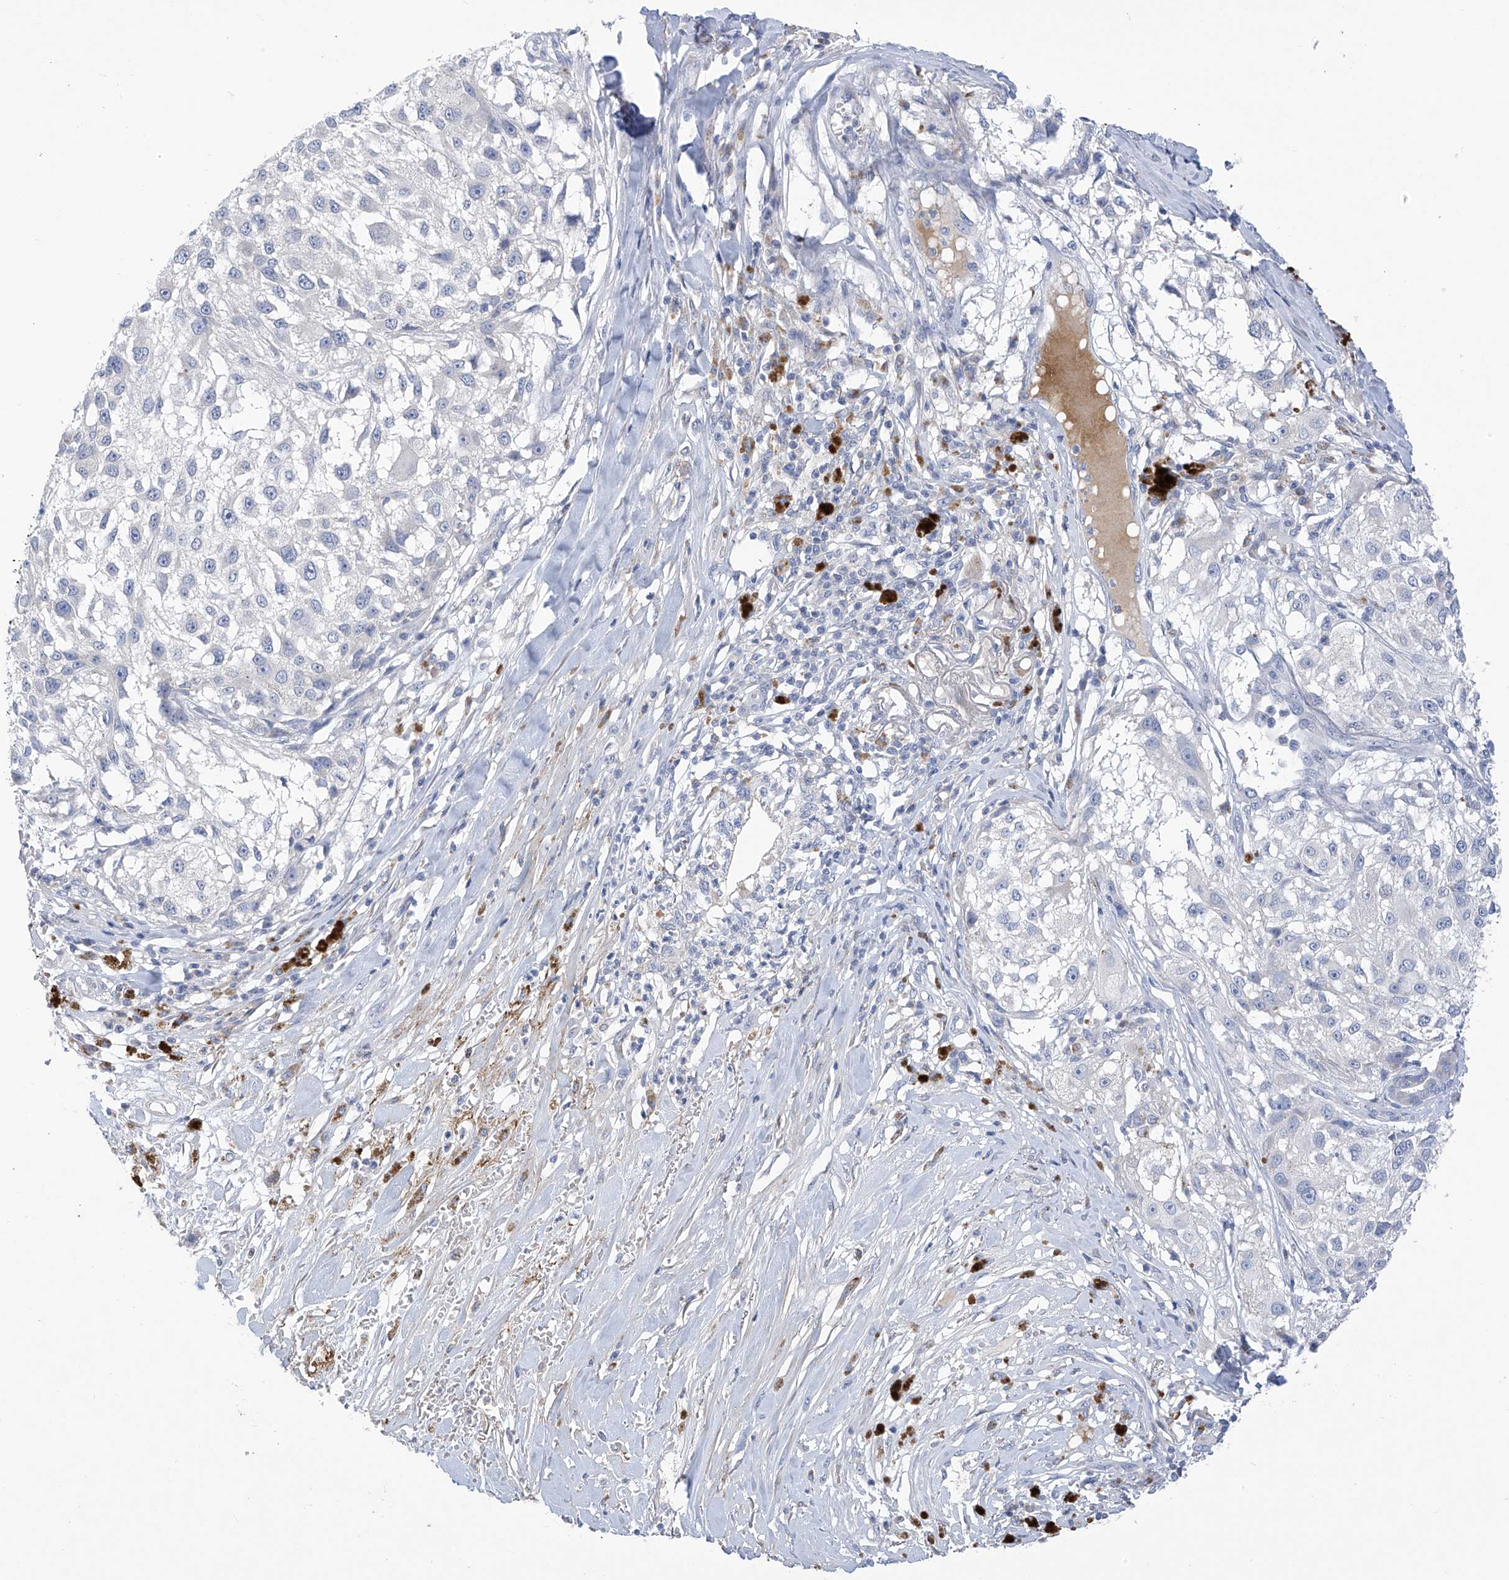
{"staining": {"intensity": "negative", "quantity": "none", "location": "none"}, "tissue": "melanoma", "cell_type": "Tumor cells", "image_type": "cancer", "snomed": [{"axis": "morphology", "description": "Necrosis, NOS"}, {"axis": "morphology", "description": "Malignant melanoma, NOS"}, {"axis": "topography", "description": "Skin"}], "caption": "The immunohistochemistry (IHC) photomicrograph has no significant positivity in tumor cells of melanoma tissue.", "gene": "SLCO4A1", "patient": {"sex": "female", "age": 87}}